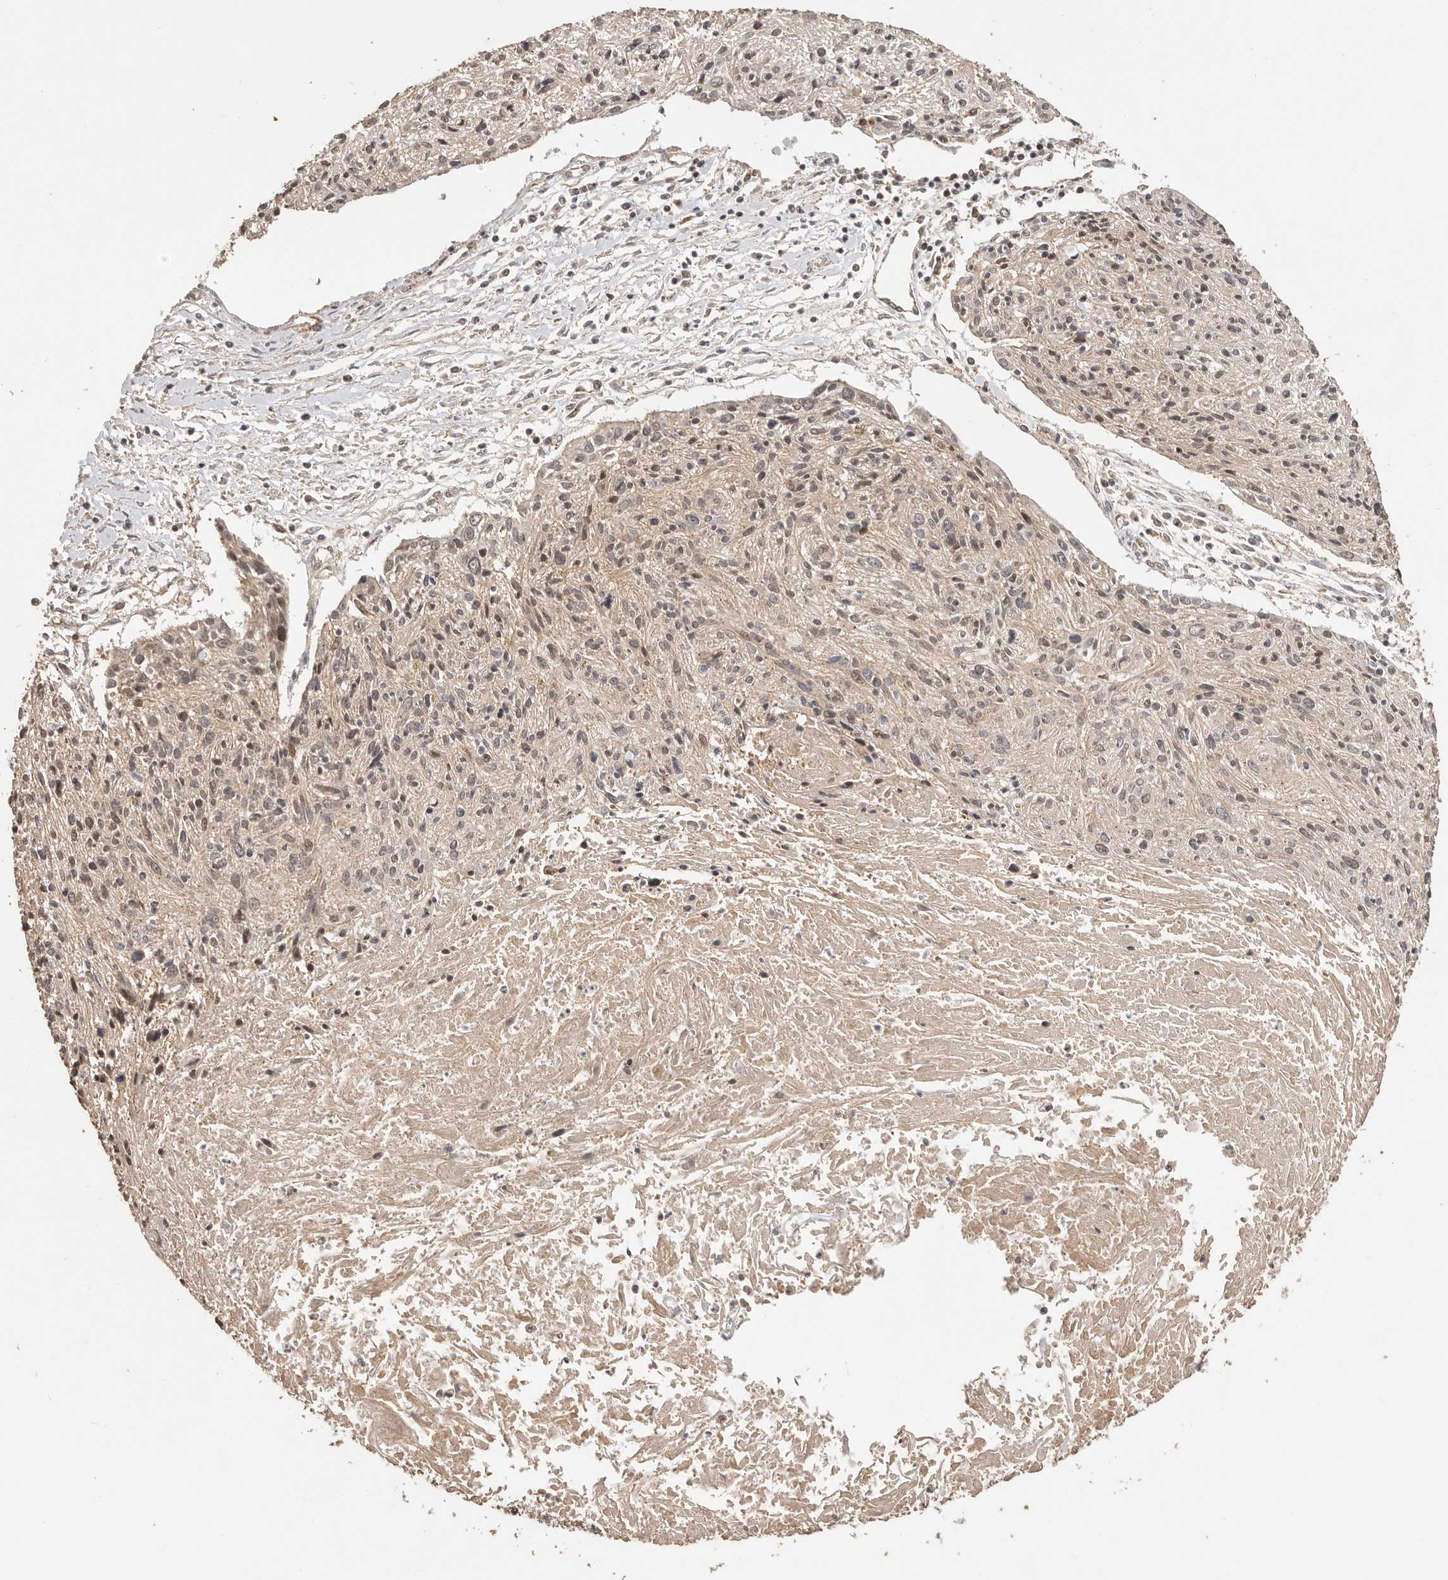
{"staining": {"intensity": "weak", "quantity": "<25%", "location": "nuclear"}, "tissue": "cervical cancer", "cell_type": "Tumor cells", "image_type": "cancer", "snomed": [{"axis": "morphology", "description": "Squamous cell carcinoma, NOS"}, {"axis": "topography", "description": "Cervix"}], "caption": "Tumor cells are negative for protein expression in human cervical cancer (squamous cell carcinoma).", "gene": "AFDN", "patient": {"sex": "female", "age": 51}}